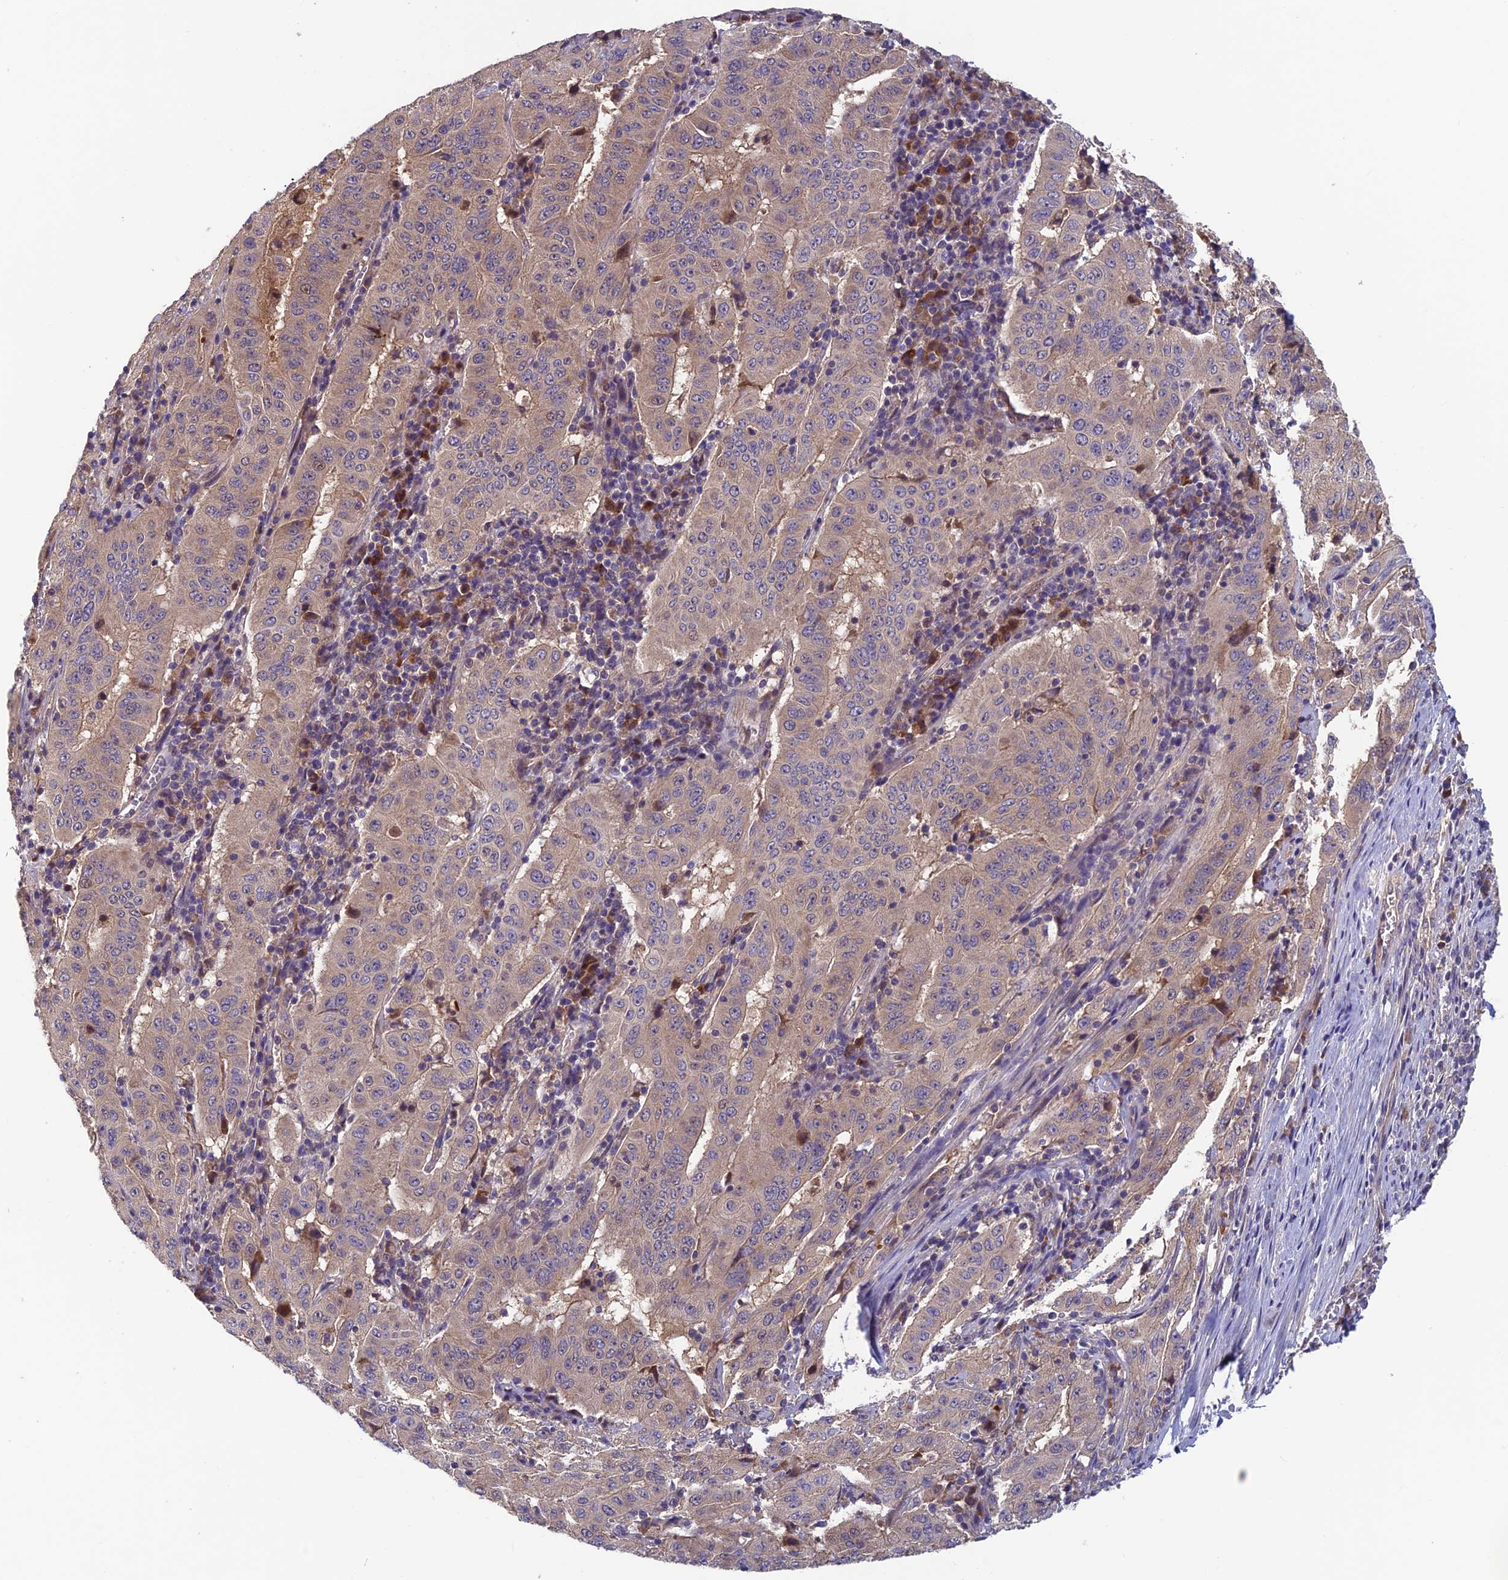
{"staining": {"intensity": "weak", "quantity": "<25%", "location": "cytoplasmic/membranous"}, "tissue": "pancreatic cancer", "cell_type": "Tumor cells", "image_type": "cancer", "snomed": [{"axis": "morphology", "description": "Adenocarcinoma, NOS"}, {"axis": "topography", "description": "Pancreas"}], "caption": "Pancreatic cancer (adenocarcinoma) stained for a protein using immunohistochemistry shows no expression tumor cells.", "gene": "CCDC15", "patient": {"sex": "male", "age": 63}}